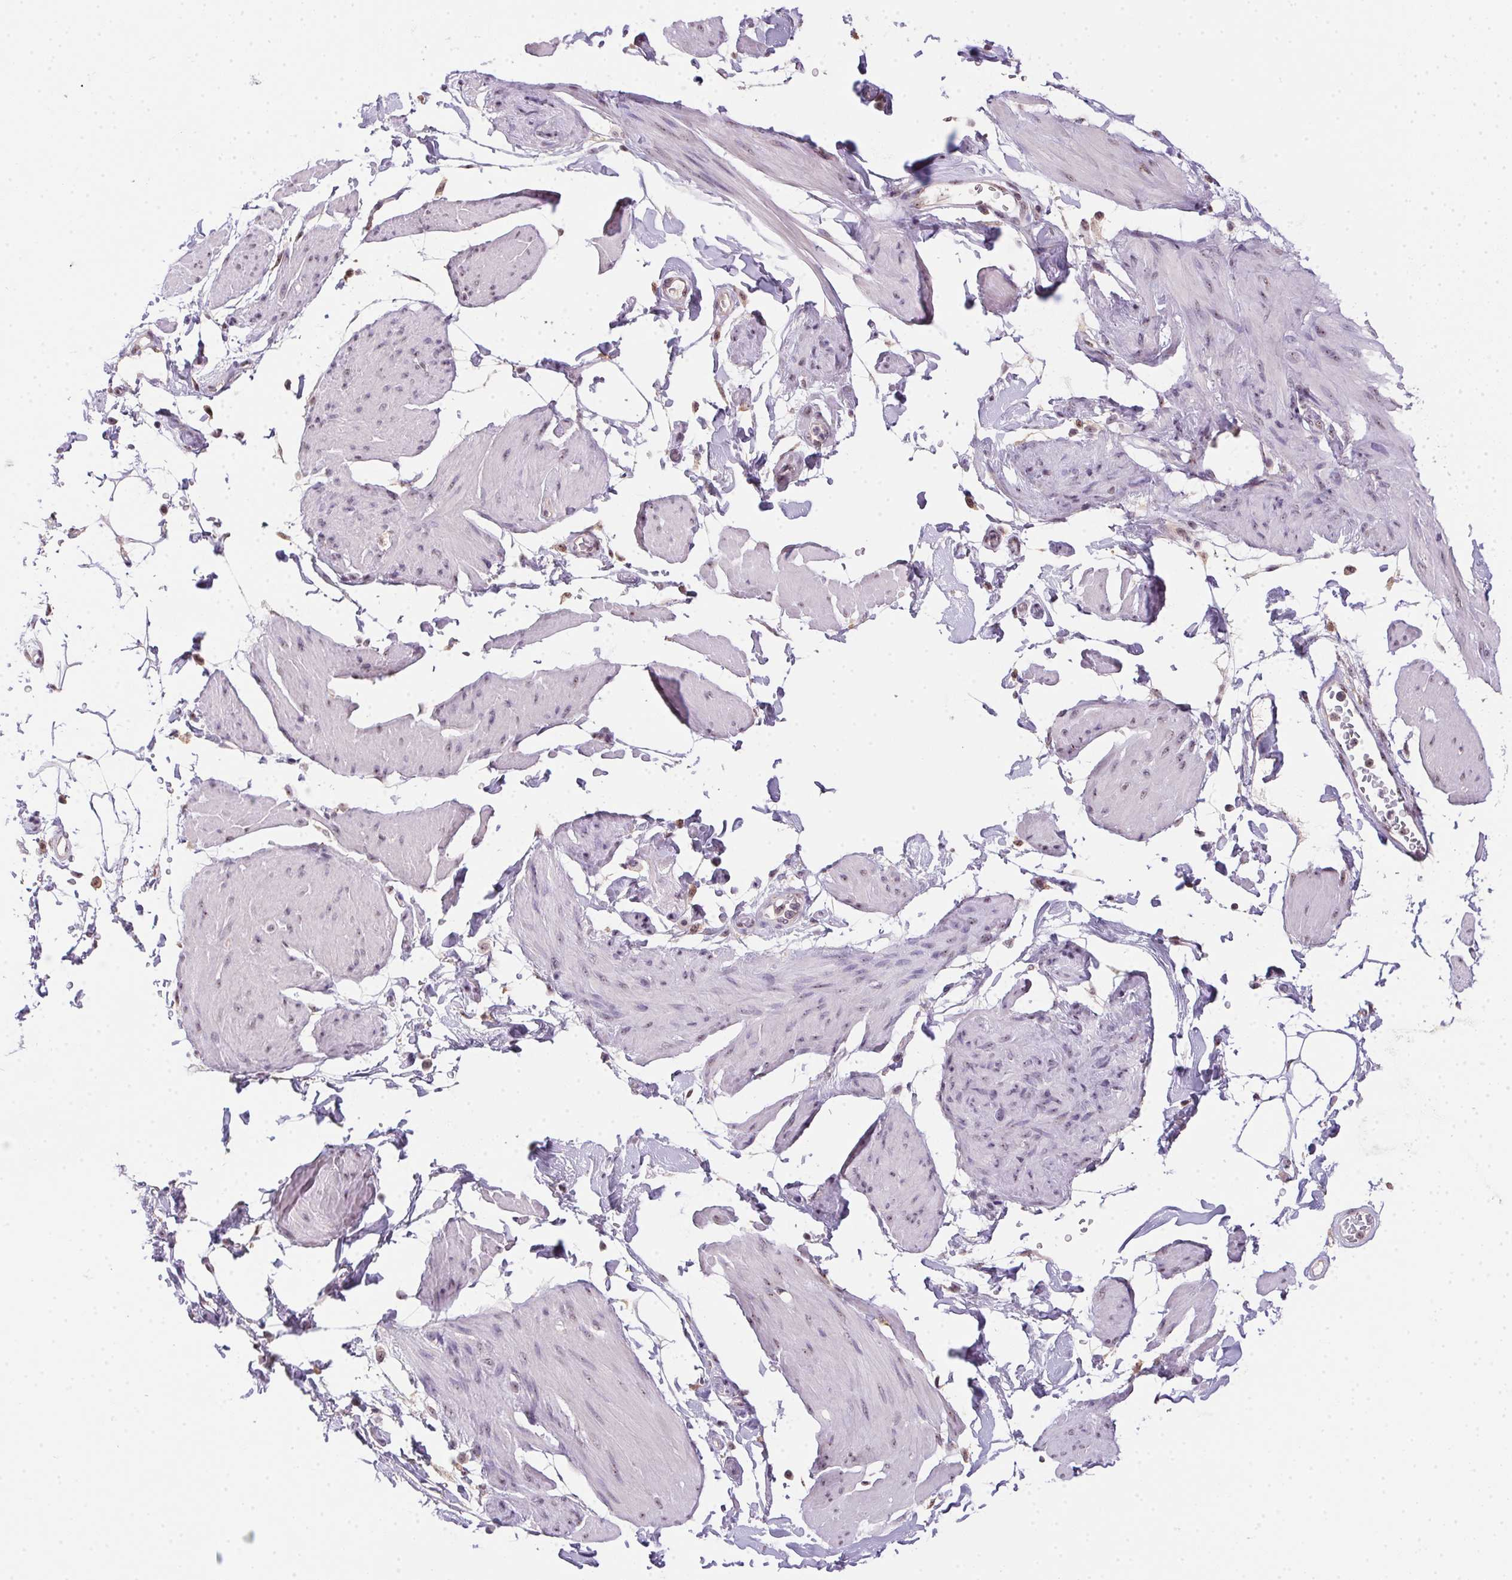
{"staining": {"intensity": "weak", "quantity": "<25%", "location": "nuclear"}, "tissue": "smooth muscle", "cell_type": "Smooth muscle cells", "image_type": "normal", "snomed": [{"axis": "morphology", "description": "Normal tissue, NOS"}, {"axis": "topography", "description": "Adipose tissue"}, {"axis": "topography", "description": "Smooth muscle"}, {"axis": "topography", "description": "Peripheral nerve tissue"}], "caption": "Smooth muscle was stained to show a protein in brown. There is no significant positivity in smooth muscle cells. Brightfield microscopy of immunohistochemistry (IHC) stained with DAB (brown) and hematoxylin (blue), captured at high magnification.", "gene": "BATF2", "patient": {"sex": "male", "age": 83}}